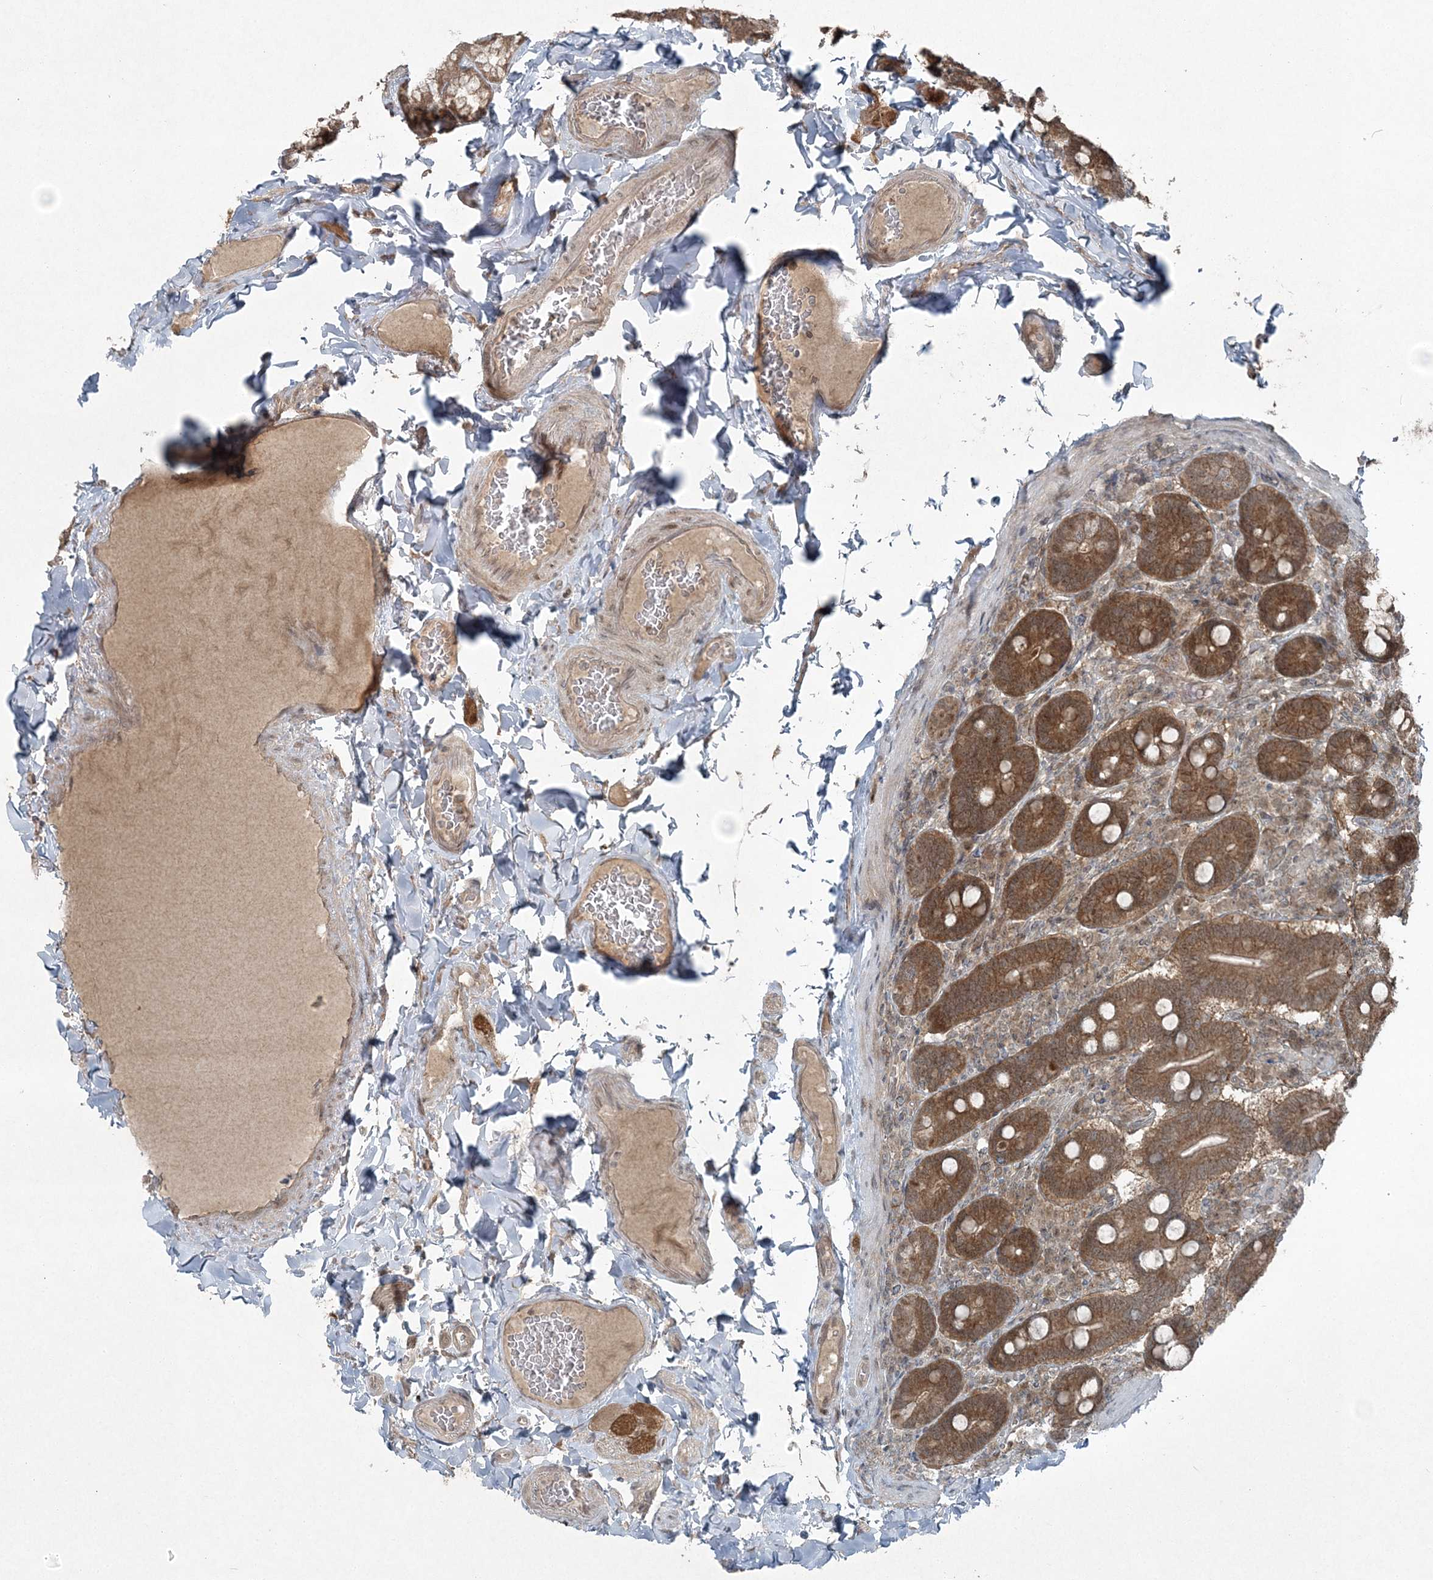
{"staining": {"intensity": "moderate", "quantity": ">75%", "location": "cytoplasmic/membranous,nuclear"}, "tissue": "duodenum", "cell_type": "Glandular cells", "image_type": "normal", "snomed": [{"axis": "morphology", "description": "Normal tissue, NOS"}, {"axis": "topography", "description": "Duodenum"}], "caption": "This is a histology image of immunohistochemistry staining of normal duodenum, which shows moderate positivity in the cytoplasmic/membranous,nuclear of glandular cells.", "gene": "FBXL17", "patient": {"sex": "female", "age": 62}}